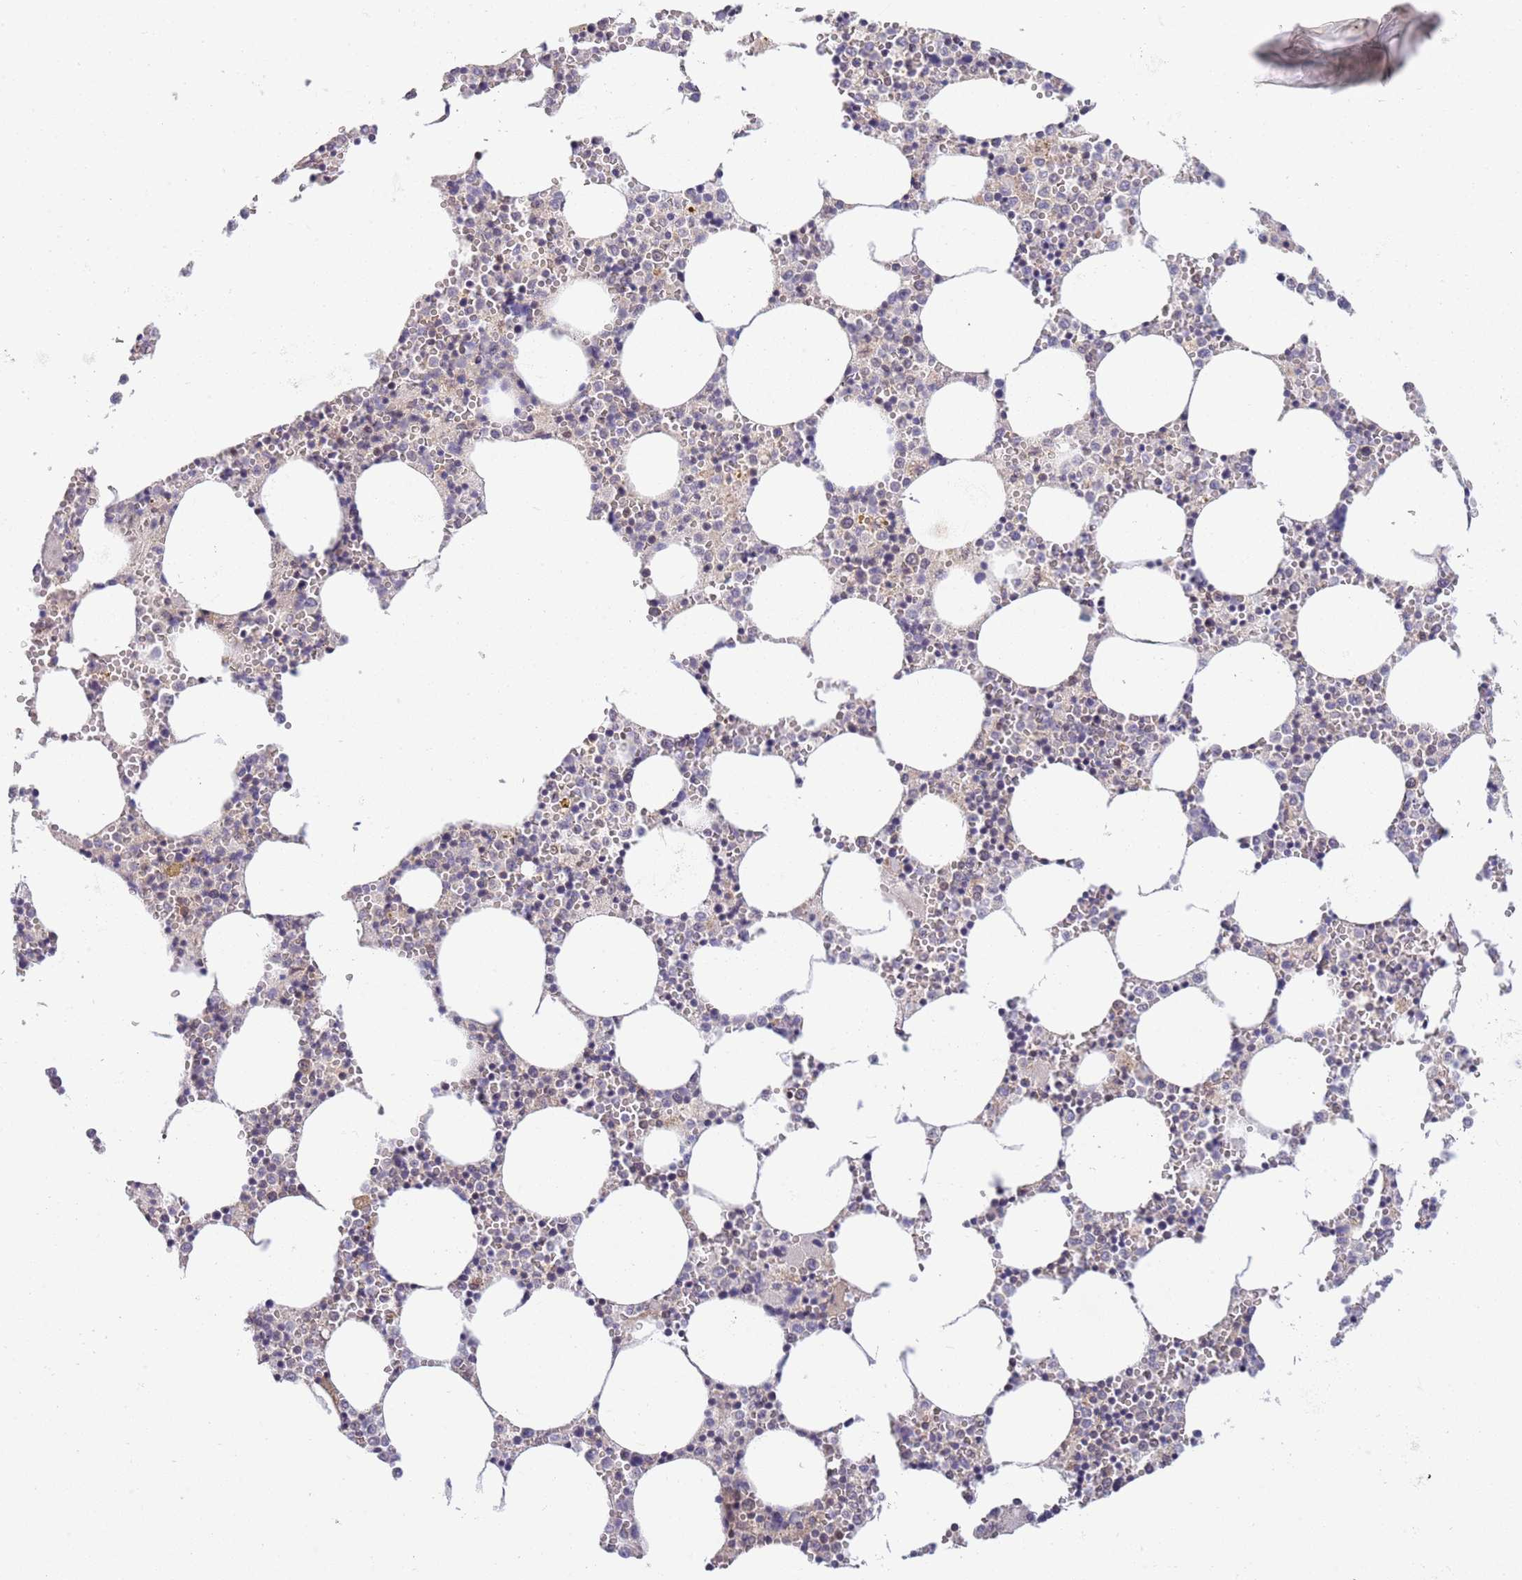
{"staining": {"intensity": "negative", "quantity": "none", "location": "none"}, "tissue": "bone marrow", "cell_type": "Hematopoietic cells", "image_type": "normal", "snomed": [{"axis": "morphology", "description": "Normal tissue, NOS"}, {"axis": "topography", "description": "Bone marrow"}], "caption": "Hematopoietic cells are negative for protein expression in unremarkable human bone marrow. The staining was performed using DAB to visualize the protein expression in brown, while the nuclei were stained in blue with hematoxylin (Magnification: 20x).", "gene": "TBX10", "patient": {"sex": "female", "age": 64}}